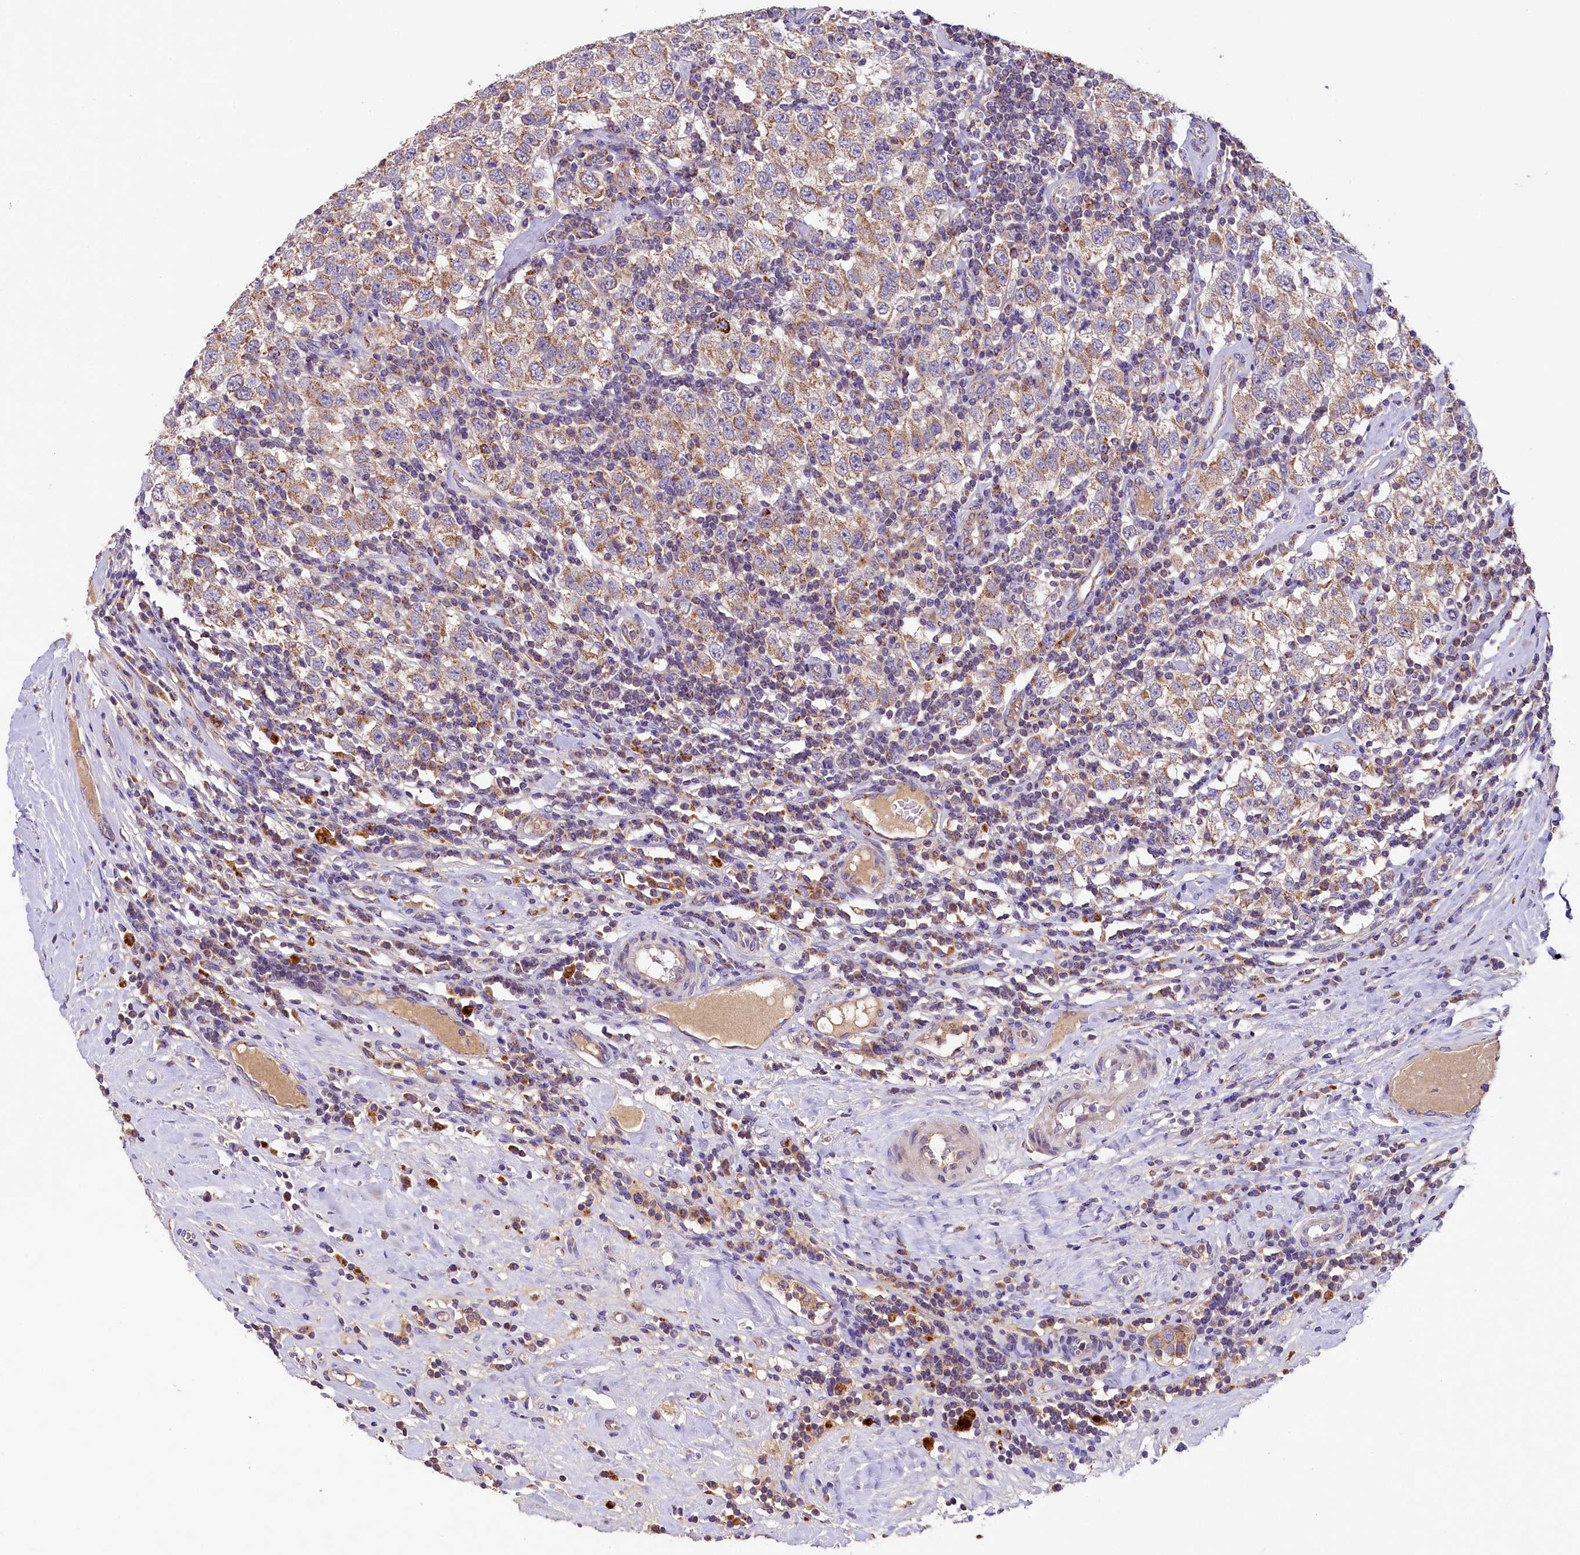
{"staining": {"intensity": "weak", "quantity": ">75%", "location": "cytoplasmic/membranous"}, "tissue": "testis cancer", "cell_type": "Tumor cells", "image_type": "cancer", "snomed": [{"axis": "morphology", "description": "Seminoma, NOS"}, {"axis": "topography", "description": "Testis"}], "caption": "The image exhibits staining of testis cancer, revealing weak cytoplasmic/membranous protein positivity (brown color) within tumor cells.", "gene": "PMPCB", "patient": {"sex": "male", "age": 41}}